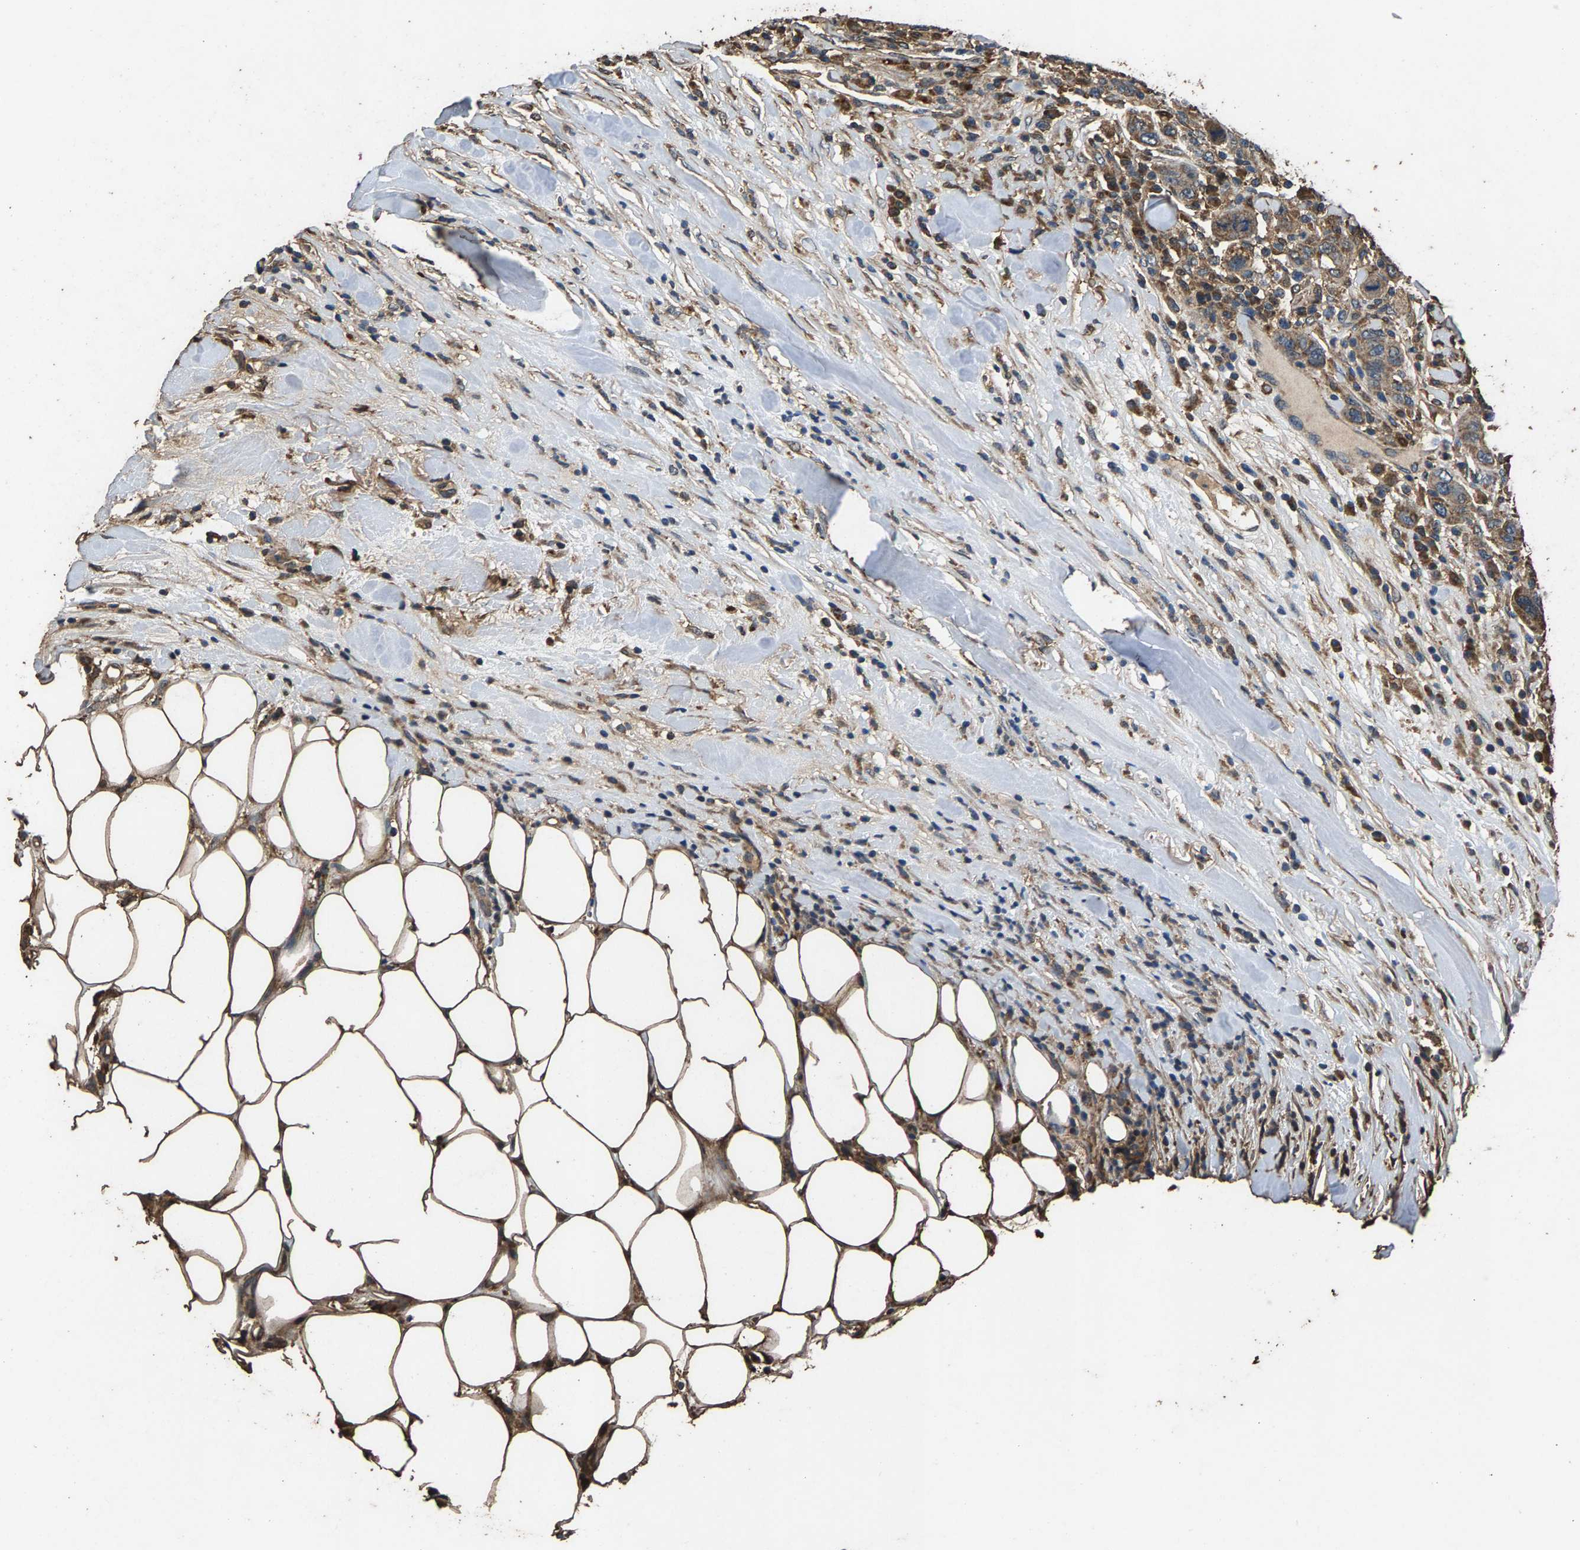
{"staining": {"intensity": "moderate", "quantity": "<25%", "location": "cytoplasmic/membranous"}, "tissue": "breast cancer", "cell_type": "Tumor cells", "image_type": "cancer", "snomed": [{"axis": "morphology", "description": "Duct carcinoma"}, {"axis": "topography", "description": "Breast"}], "caption": "Immunohistochemical staining of human breast cancer displays moderate cytoplasmic/membranous protein expression in approximately <25% of tumor cells. (Stains: DAB (3,3'-diaminobenzidine) in brown, nuclei in blue, Microscopy: brightfield microscopy at high magnification).", "gene": "MRPL27", "patient": {"sex": "female", "age": 37}}